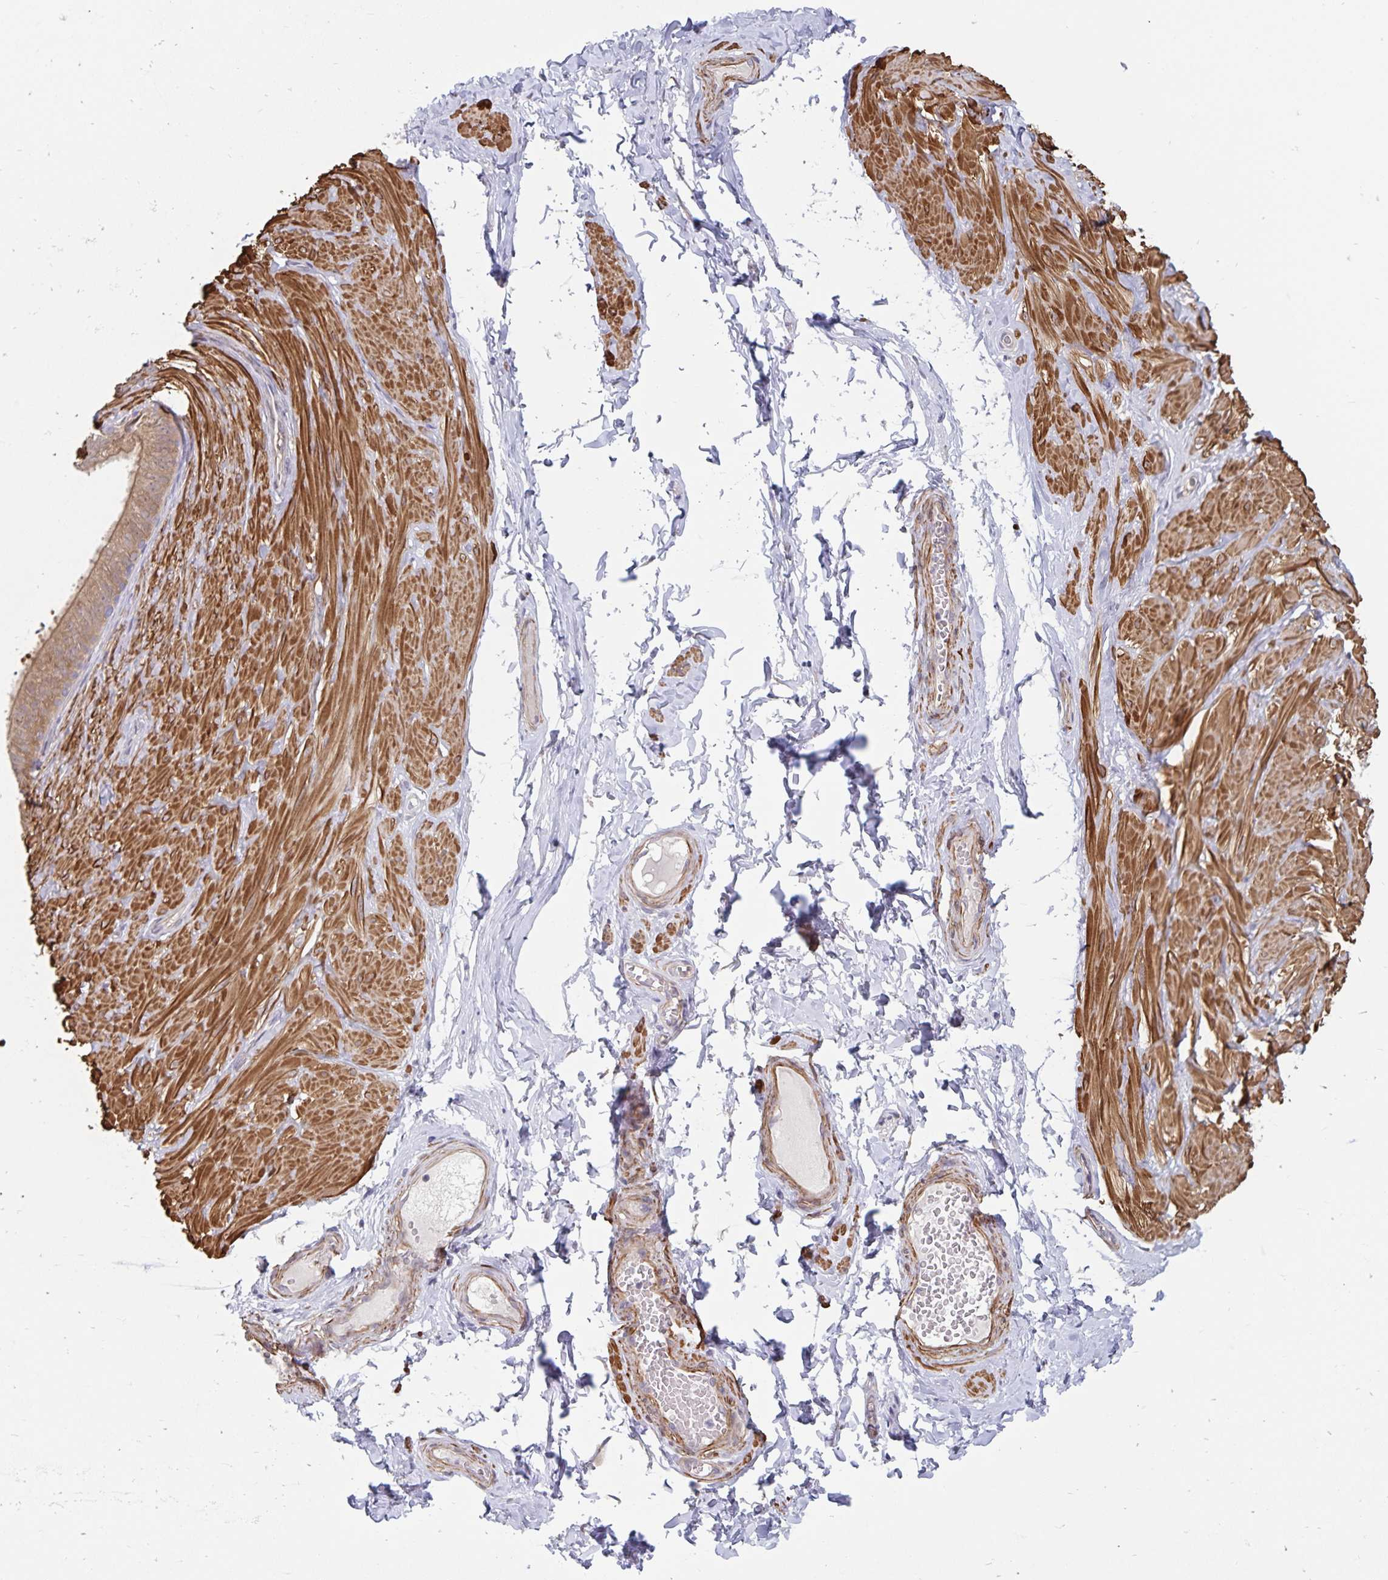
{"staining": {"intensity": "negative", "quantity": "none", "location": "none"}, "tissue": "adipose tissue", "cell_type": "Adipocytes", "image_type": "normal", "snomed": [{"axis": "morphology", "description": "Normal tissue, NOS"}, {"axis": "topography", "description": "Epididymis, spermatic cord, NOS"}, {"axis": "topography", "description": "Epididymis"}, {"axis": "topography", "description": "Peripheral nerve tissue"}], "caption": "Immunohistochemistry histopathology image of normal adipose tissue: human adipose tissue stained with DAB reveals no significant protein positivity in adipocytes. (Stains: DAB immunohistochemistry (IHC) with hematoxylin counter stain, Microscopy: brightfield microscopy at high magnification).", "gene": "BAG6", "patient": {"sex": "male", "age": 29}}